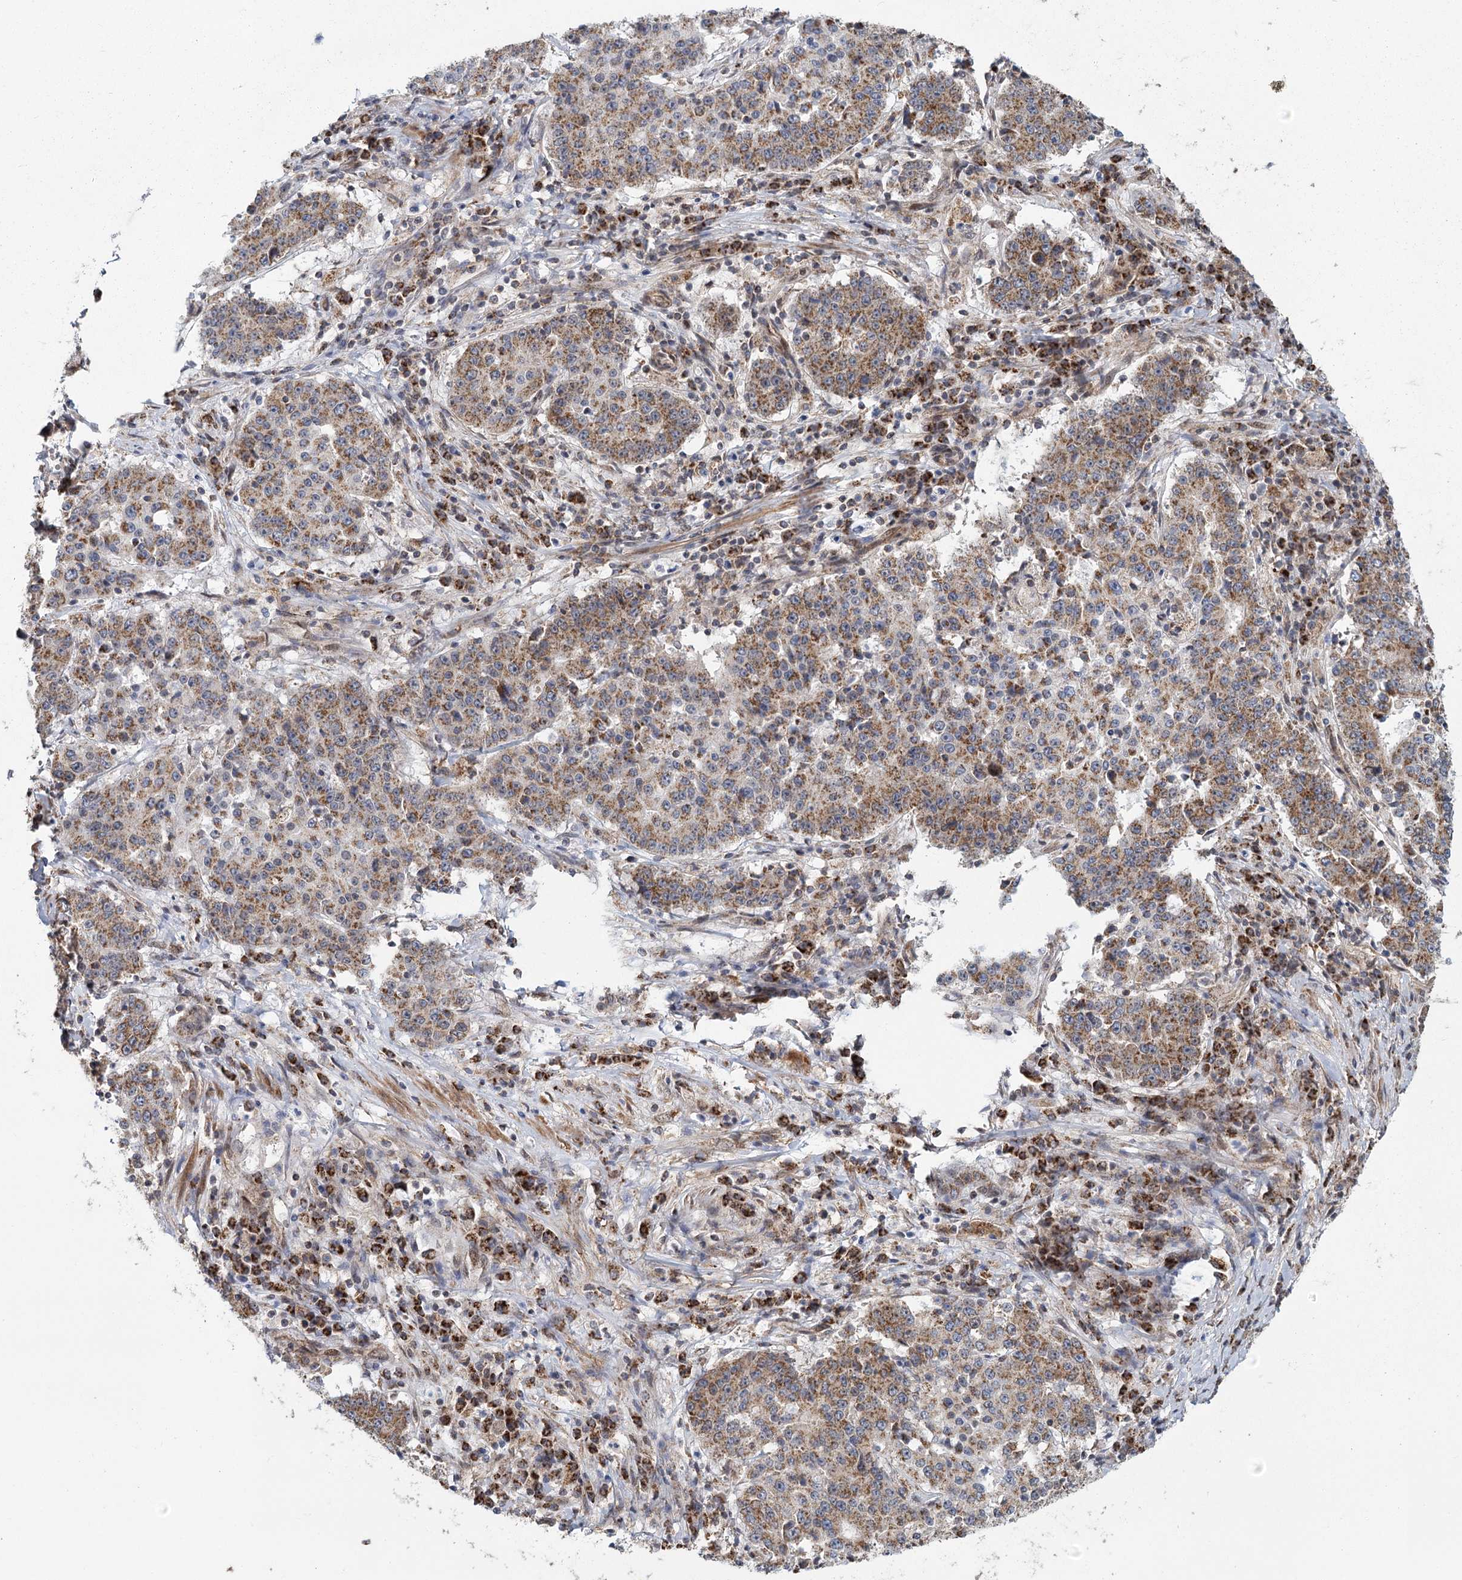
{"staining": {"intensity": "moderate", "quantity": ">75%", "location": "cytoplasmic/membranous"}, "tissue": "stomach cancer", "cell_type": "Tumor cells", "image_type": "cancer", "snomed": [{"axis": "morphology", "description": "Adenocarcinoma, NOS"}, {"axis": "topography", "description": "Stomach"}], "caption": "Stomach cancer tissue demonstrates moderate cytoplasmic/membranous positivity in approximately >75% of tumor cells Nuclei are stained in blue.", "gene": "ZCCHC24", "patient": {"sex": "male", "age": 59}}